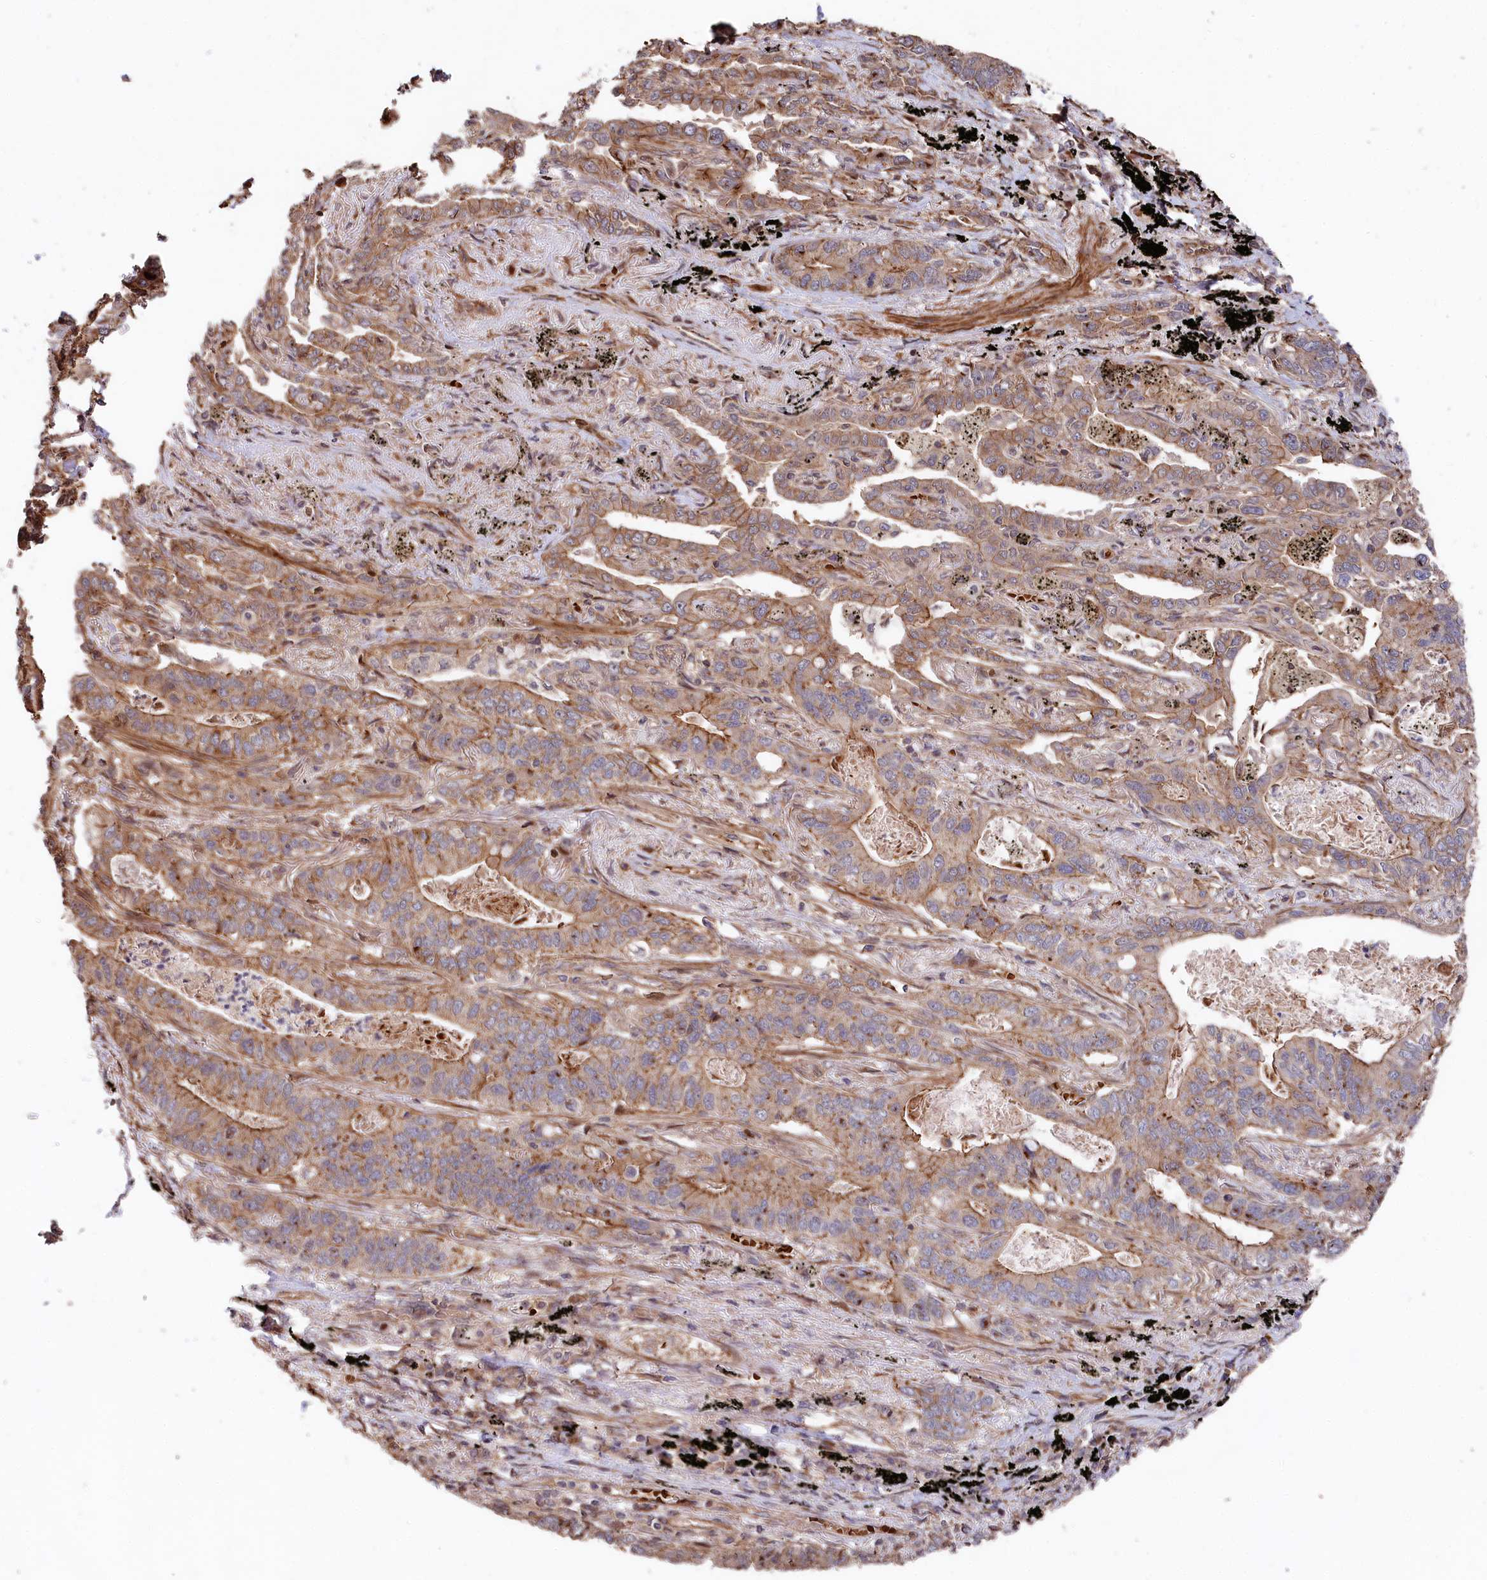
{"staining": {"intensity": "moderate", "quantity": ">75%", "location": "cytoplasmic/membranous"}, "tissue": "lung cancer", "cell_type": "Tumor cells", "image_type": "cancer", "snomed": [{"axis": "morphology", "description": "Adenocarcinoma, NOS"}, {"axis": "topography", "description": "Lung"}], "caption": "There is medium levels of moderate cytoplasmic/membranous expression in tumor cells of lung cancer (adenocarcinoma), as demonstrated by immunohistochemical staining (brown color).", "gene": "TNKS1BP1", "patient": {"sex": "male", "age": 67}}